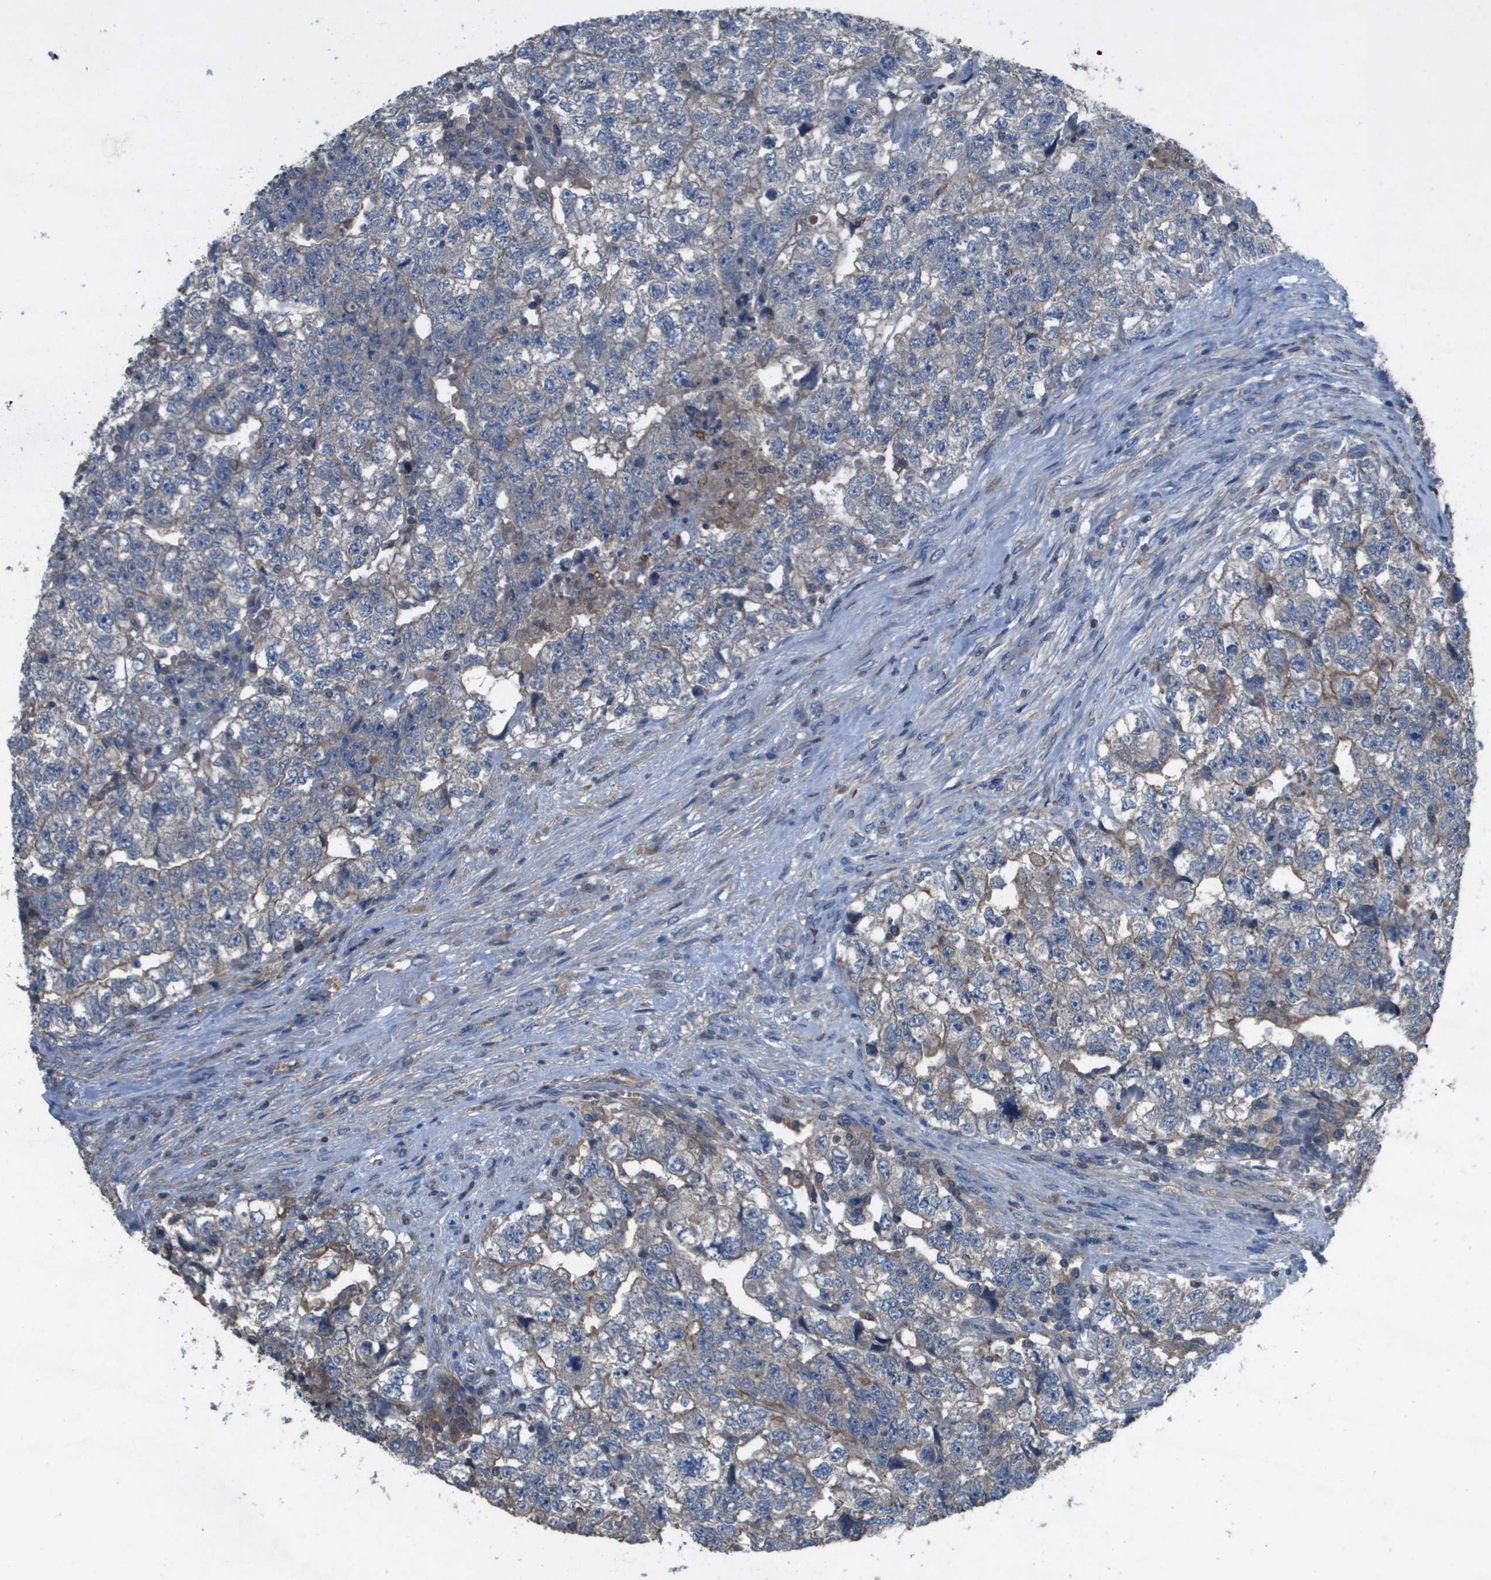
{"staining": {"intensity": "weak", "quantity": "<25%", "location": "cytoplasmic/membranous"}, "tissue": "testis cancer", "cell_type": "Tumor cells", "image_type": "cancer", "snomed": [{"axis": "morphology", "description": "Carcinoma, Embryonal, NOS"}, {"axis": "topography", "description": "Testis"}], "caption": "A histopathology image of human testis cancer (embryonal carcinoma) is negative for staining in tumor cells.", "gene": "CLCA4", "patient": {"sex": "male", "age": 36}}